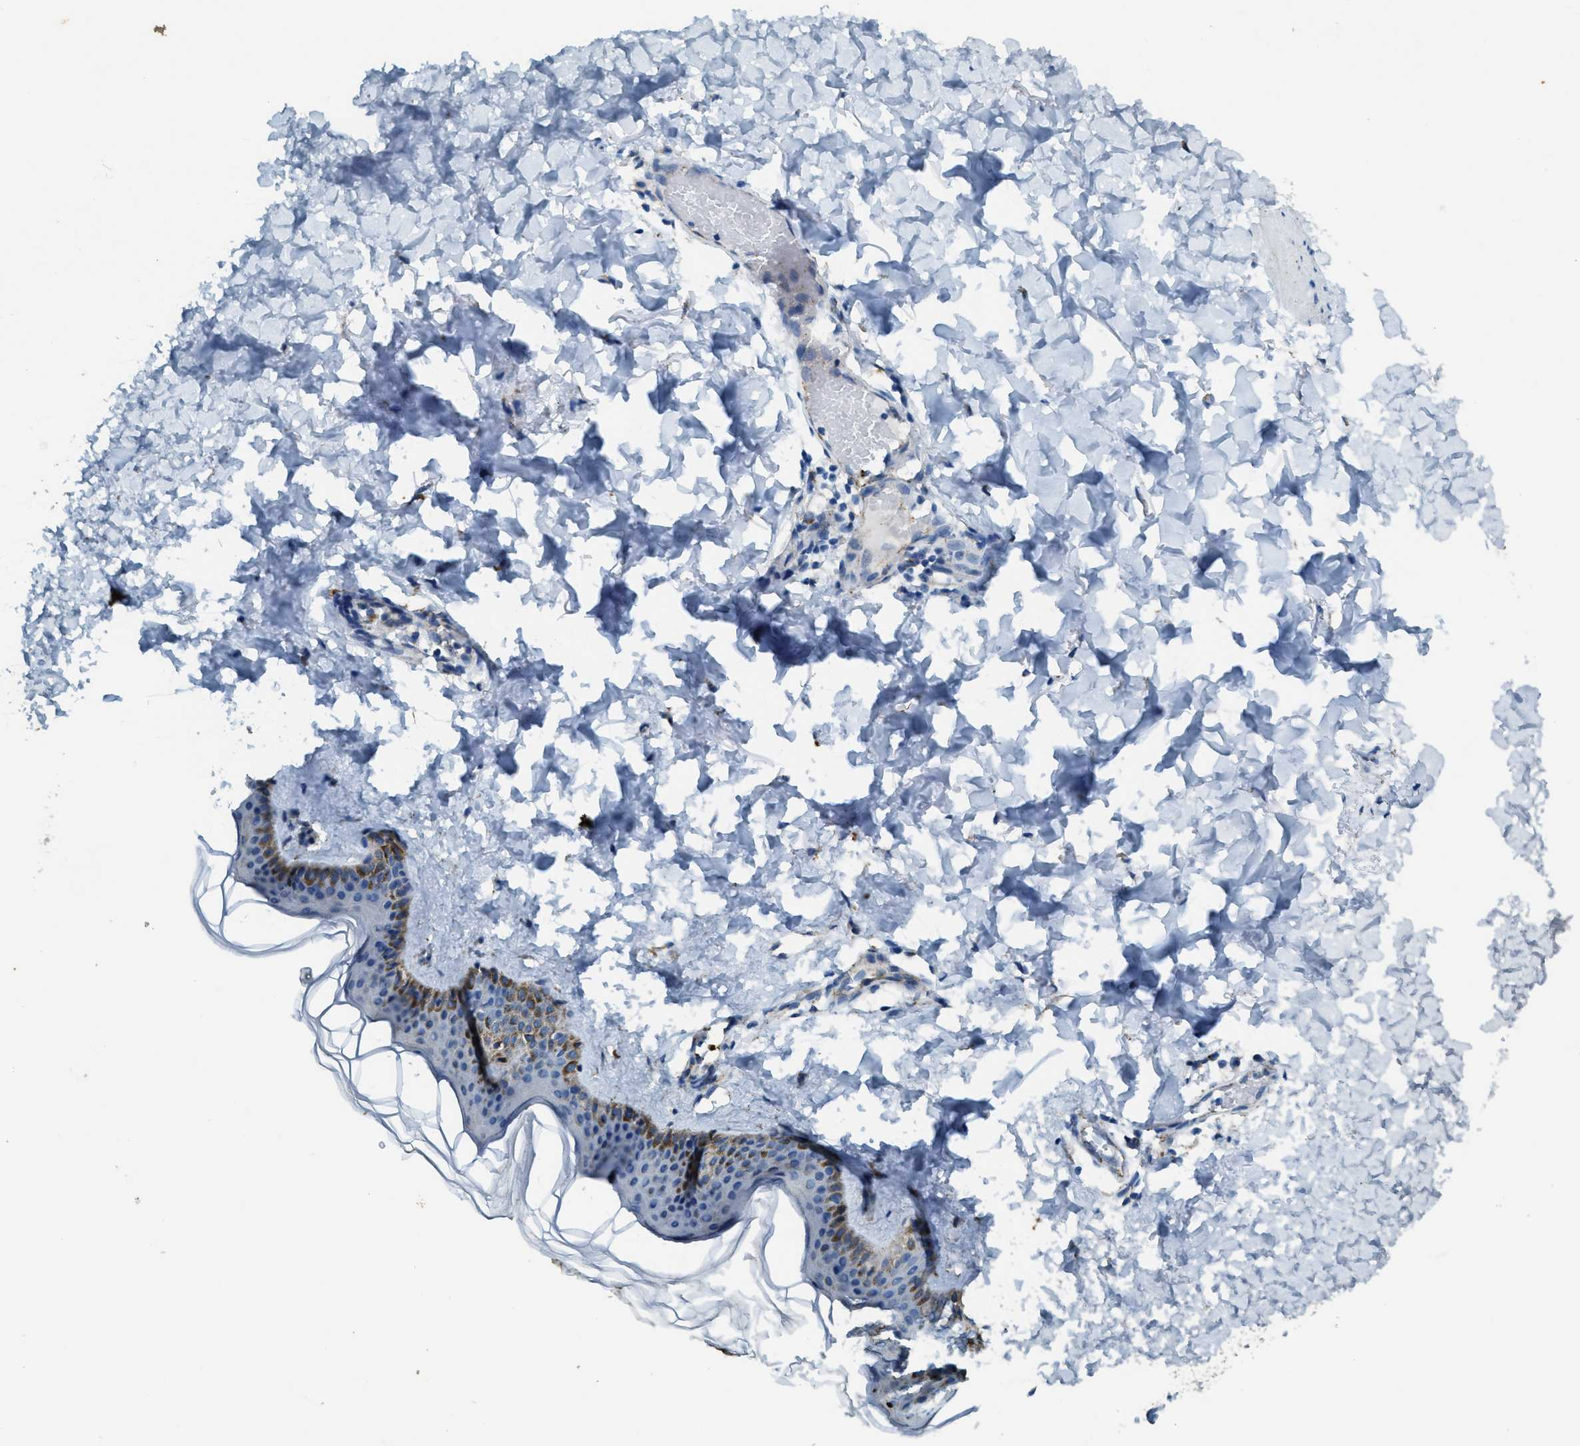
{"staining": {"intensity": "negative", "quantity": "none", "location": "none"}, "tissue": "skin", "cell_type": "Fibroblasts", "image_type": "normal", "snomed": [{"axis": "morphology", "description": "Normal tissue, NOS"}, {"axis": "topography", "description": "Skin"}], "caption": "Micrograph shows no protein expression in fibroblasts of unremarkable skin.", "gene": "SCARB2", "patient": {"sex": "female", "age": 41}}